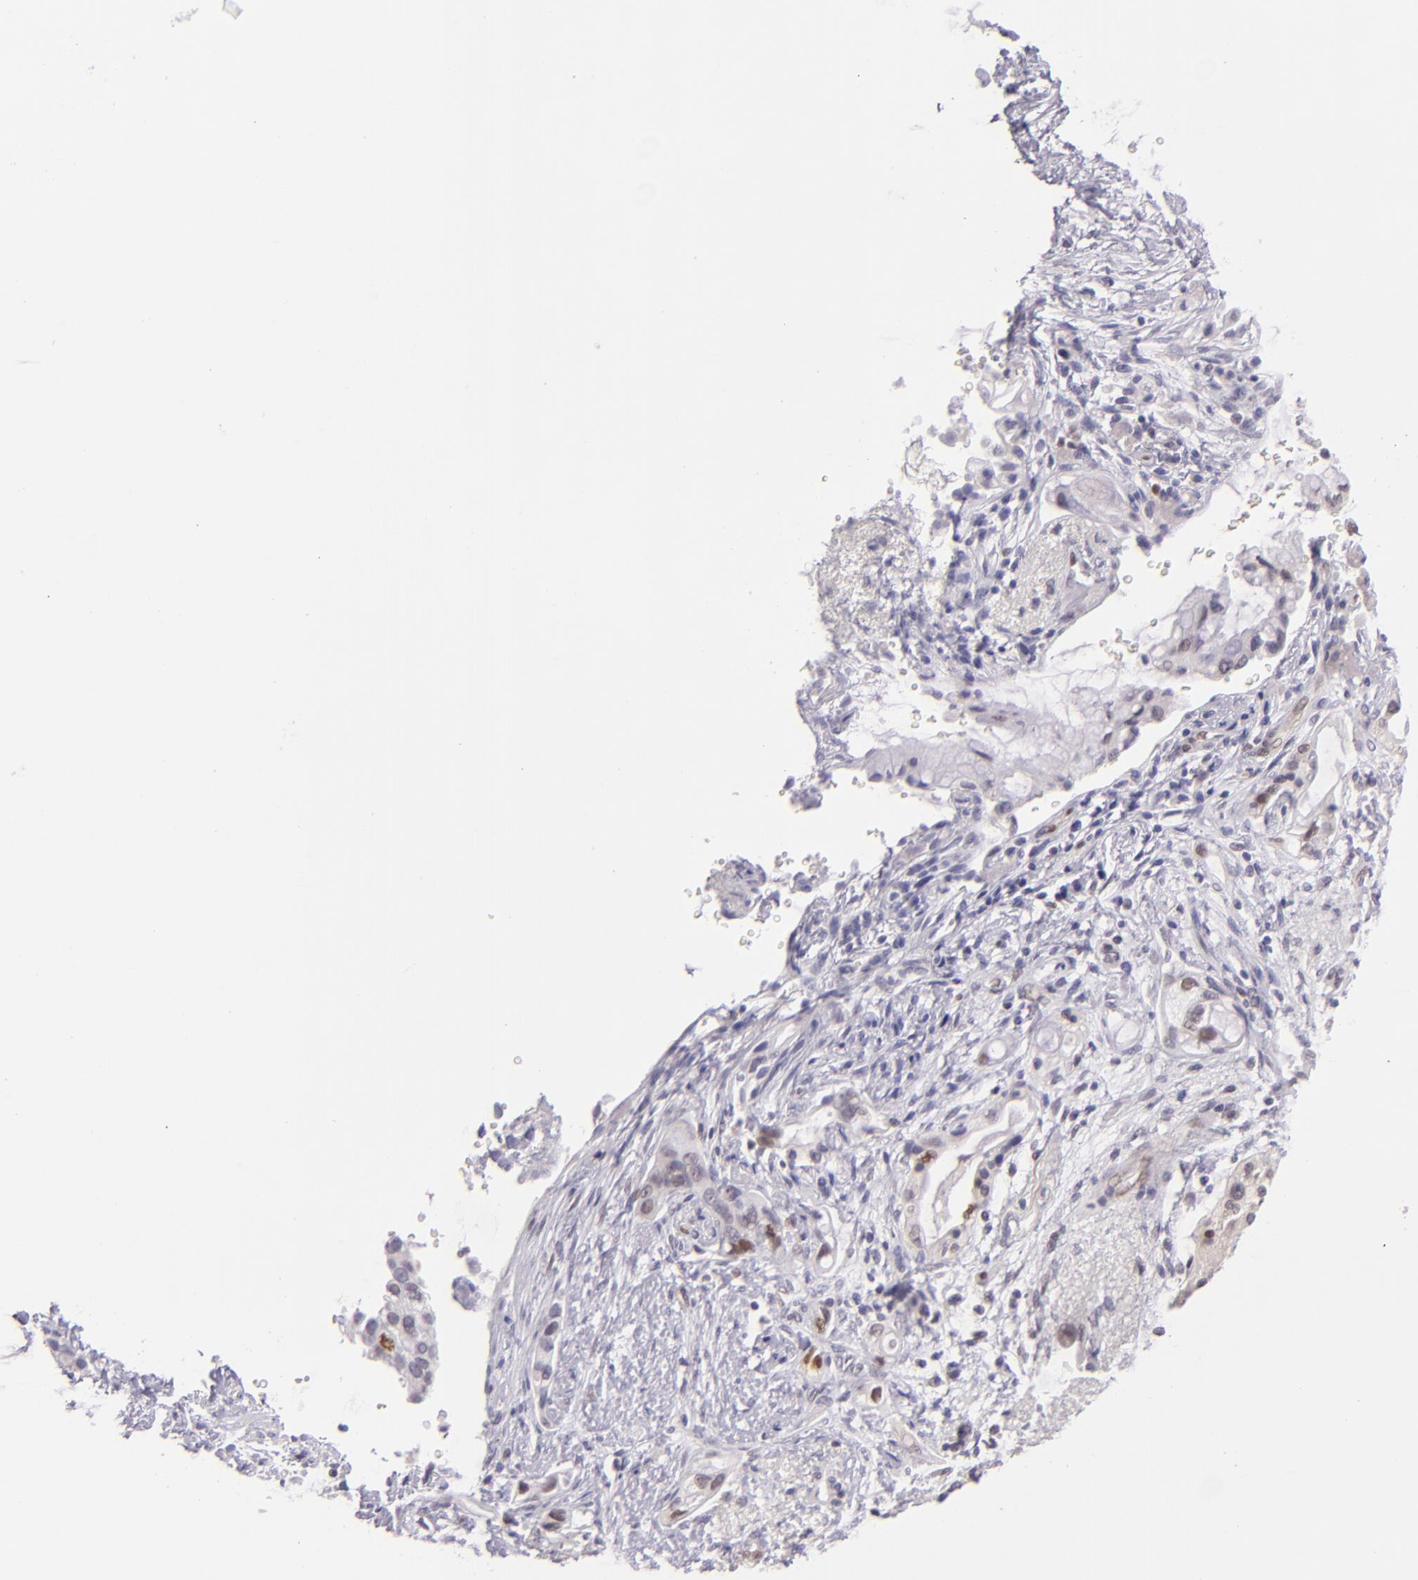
{"staining": {"intensity": "negative", "quantity": "none", "location": "none"}, "tissue": "pancreatic cancer", "cell_type": "Tumor cells", "image_type": "cancer", "snomed": [{"axis": "morphology", "description": "Adenocarcinoma, NOS"}, {"axis": "topography", "description": "Pancreas"}], "caption": "Tumor cells show no significant staining in adenocarcinoma (pancreatic).", "gene": "CSE1L", "patient": {"sex": "female", "age": 70}}